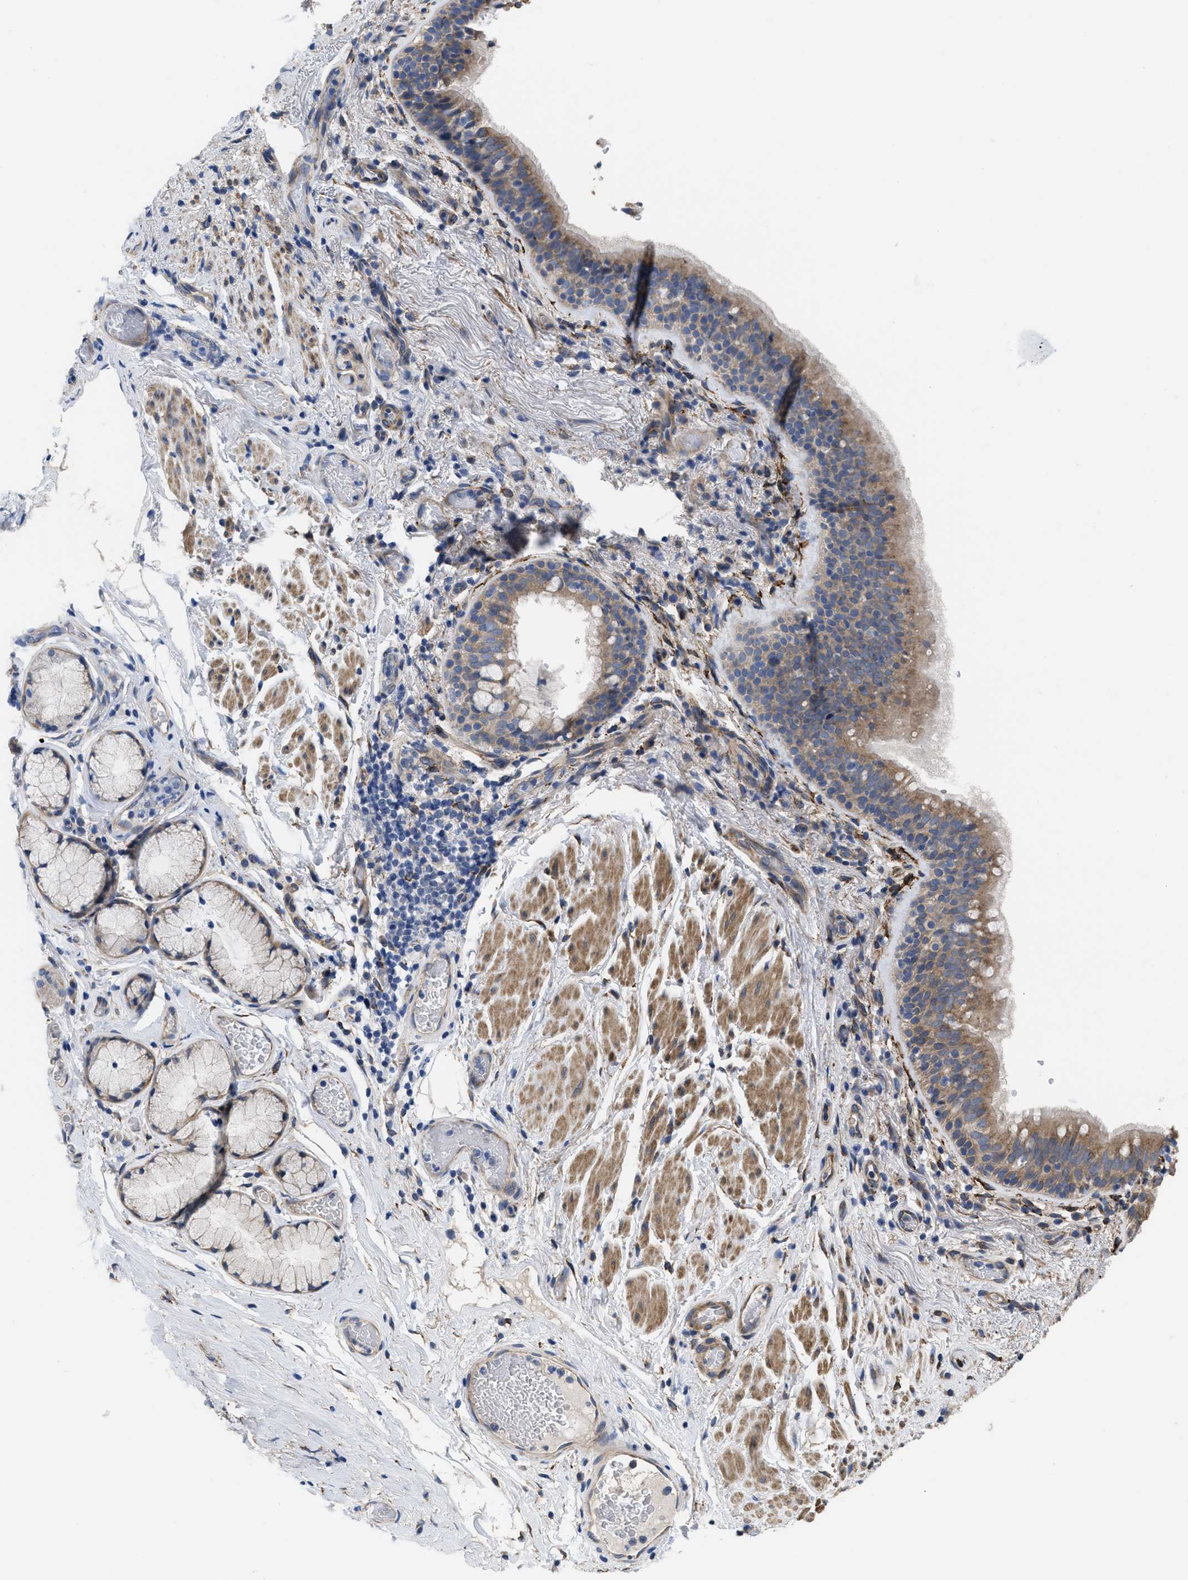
{"staining": {"intensity": "weak", "quantity": ">75%", "location": "cytoplasmic/membranous"}, "tissue": "bronchus", "cell_type": "Respiratory epithelial cells", "image_type": "normal", "snomed": [{"axis": "morphology", "description": "Normal tissue, NOS"}, {"axis": "morphology", "description": "Inflammation, NOS"}, {"axis": "topography", "description": "Cartilage tissue"}, {"axis": "topography", "description": "Bronchus"}], "caption": "Brown immunohistochemical staining in unremarkable human bronchus reveals weak cytoplasmic/membranous positivity in approximately >75% of respiratory epithelial cells.", "gene": "SQLE", "patient": {"sex": "male", "age": 77}}